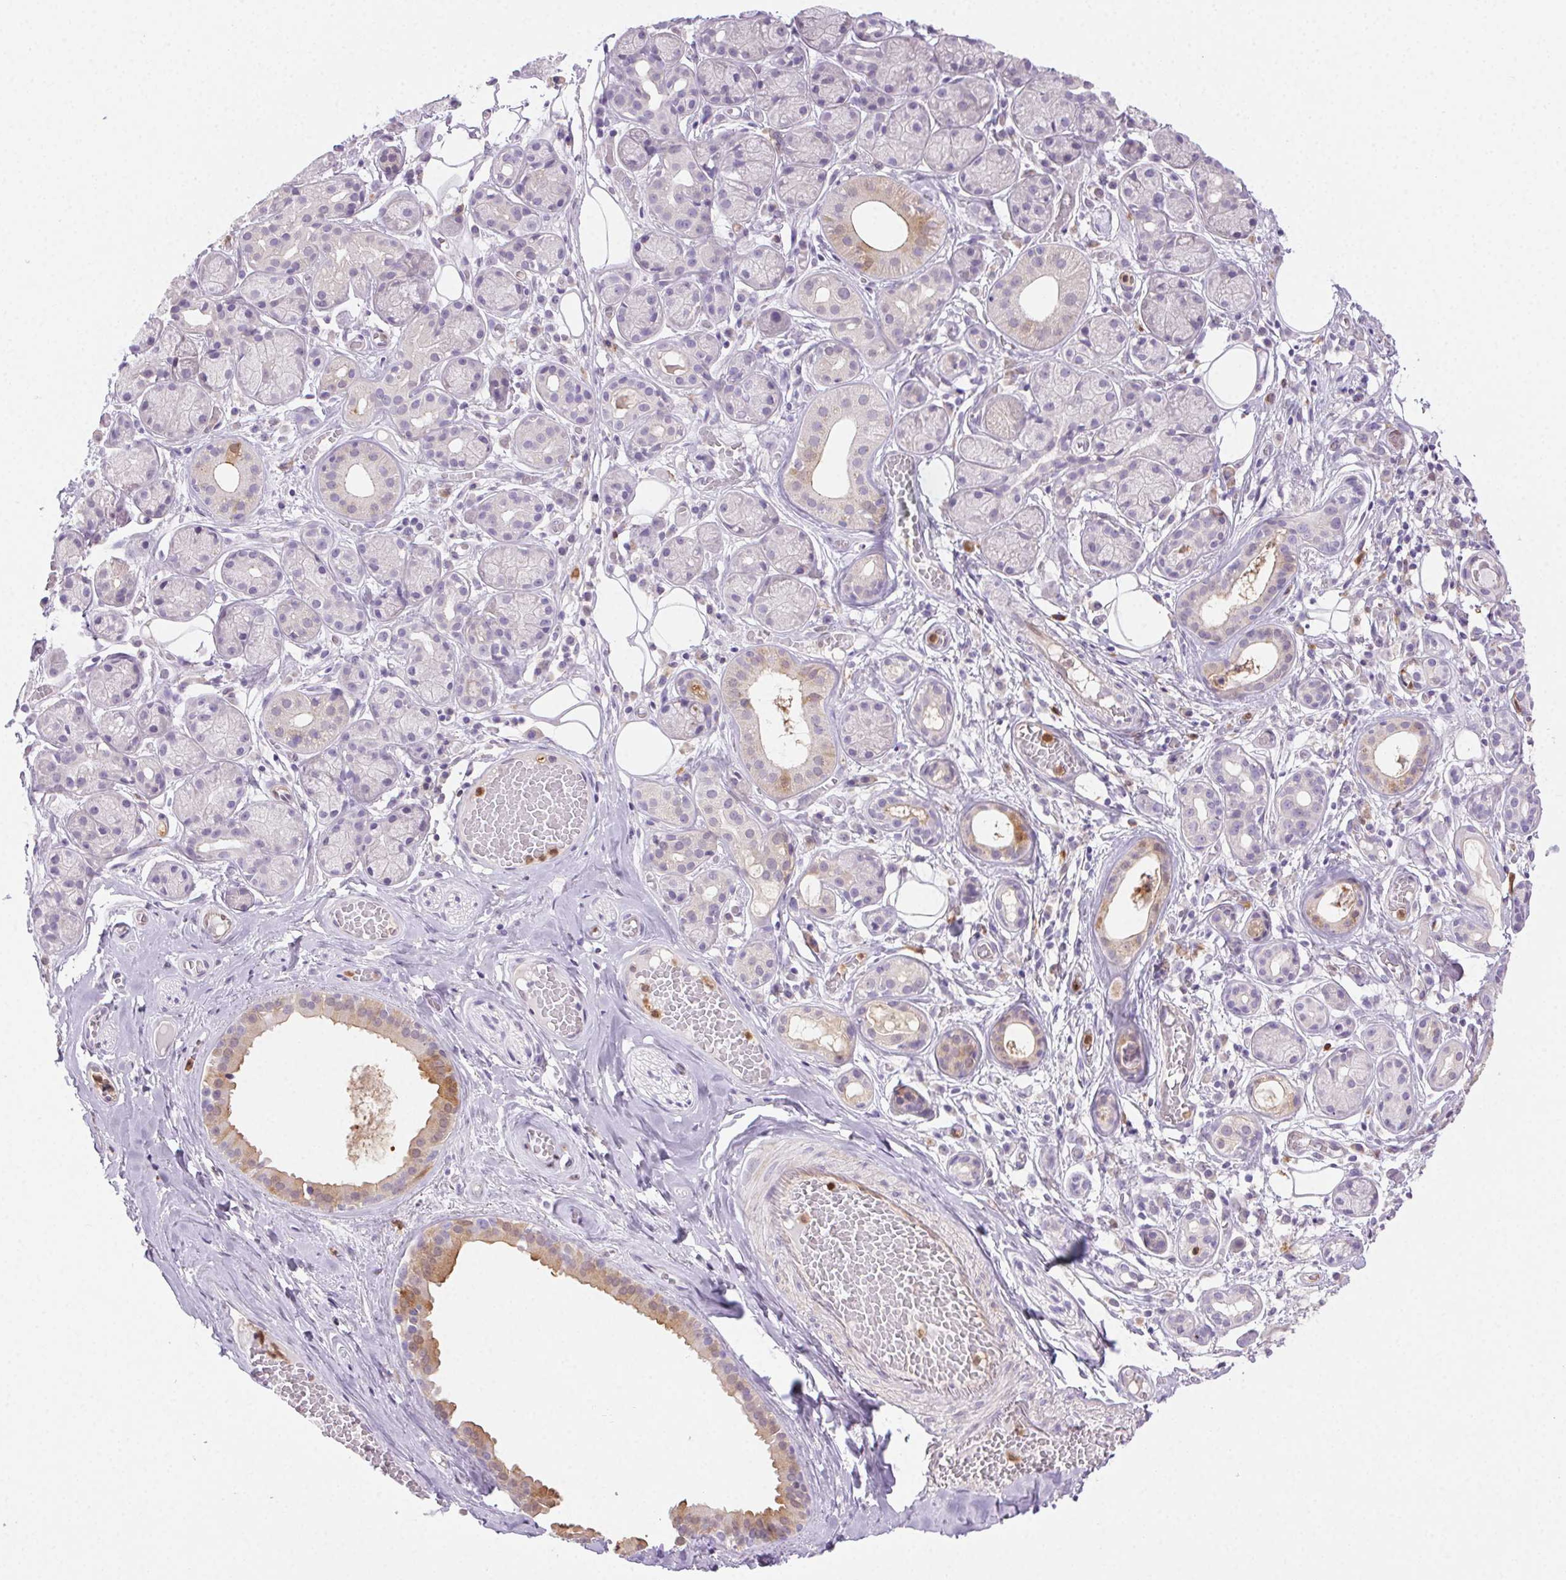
{"staining": {"intensity": "moderate", "quantity": "<25%", "location": "cytoplasmic/membranous"}, "tissue": "salivary gland", "cell_type": "Glandular cells", "image_type": "normal", "snomed": [{"axis": "morphology", "description": "Normal tissue, NOS"}, {"axis": "topography", "description": "Salivary gland"}, {"axis": "topography", "description": "Peripheral nerve tissue"}], "caption": "High-magnification brightfield microscopy of unremarkable salivary gland stained with DAB (brown) and counterstained with hematoxylin (blue). glandular cells exhibit moderate cytoplasmic/membranous positivity is appreciated in about<25% of cells. Using DAB (brown) and hematoxylin (blue) stains, captured at high magnification using brightfield microscopy.", "gene": "TMEM45A", "patient": {"sex": "male", "age": 71}}